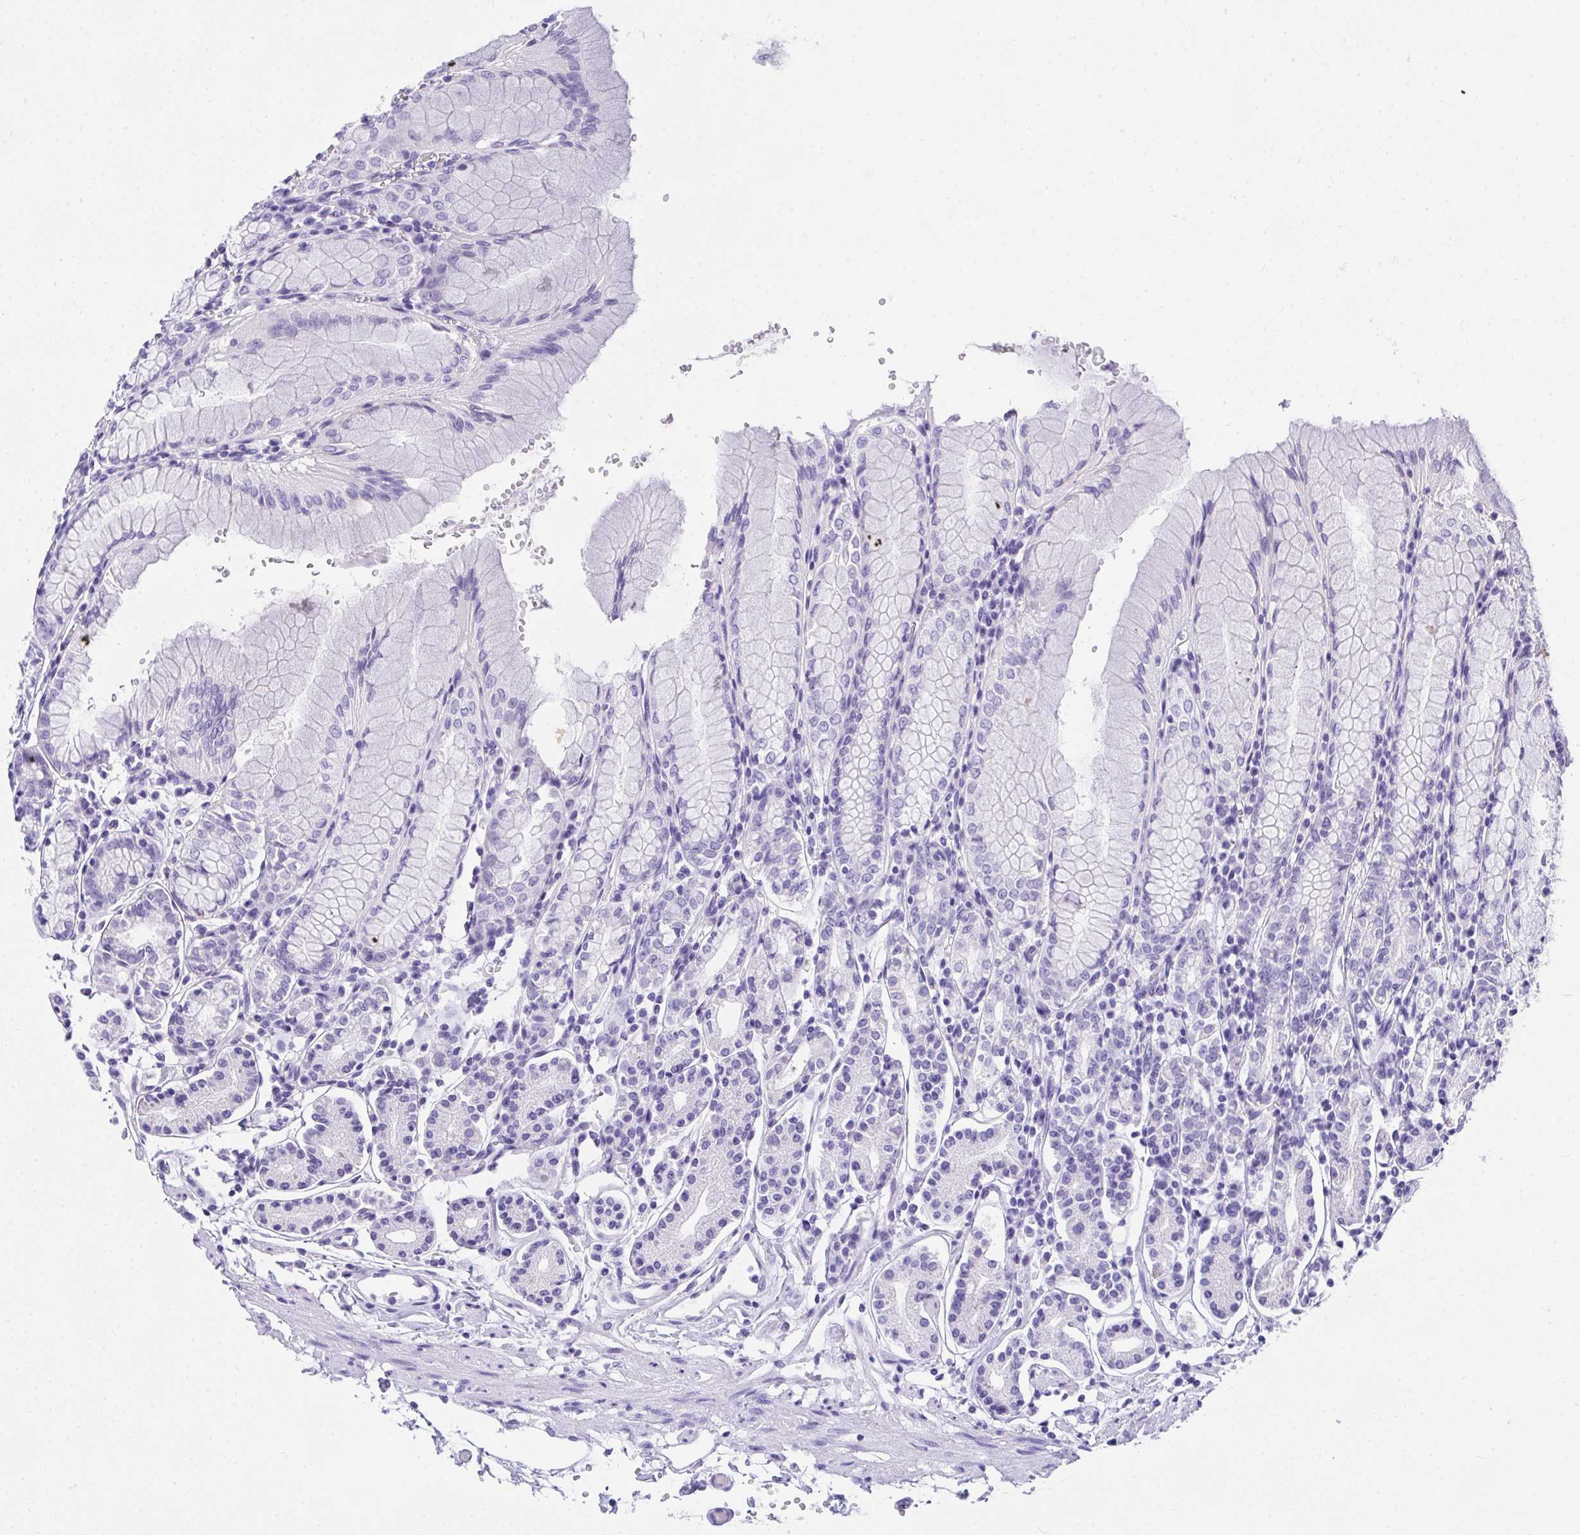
{"staining": {"intensity": "strong", "quantity": "<25%", "location": "cytoplasmic/membranous"}, "tissue": "stomach", "cell_type": "Glandular cells", "image_type": "normal", "snomed": [{"axis": "morphology", "description": "Normal tissue, NOS"}, {"axis": "topography", "description": "Stomach"}], "caption": "A histopathology image showing strong cytoplasmic/membranous expression in about <25% of glandular cells in normal stomach, as visualized by brown immunohistochemical staining.", "gene": "AVIL", "patient": {"sex": "female", "age": 62}}